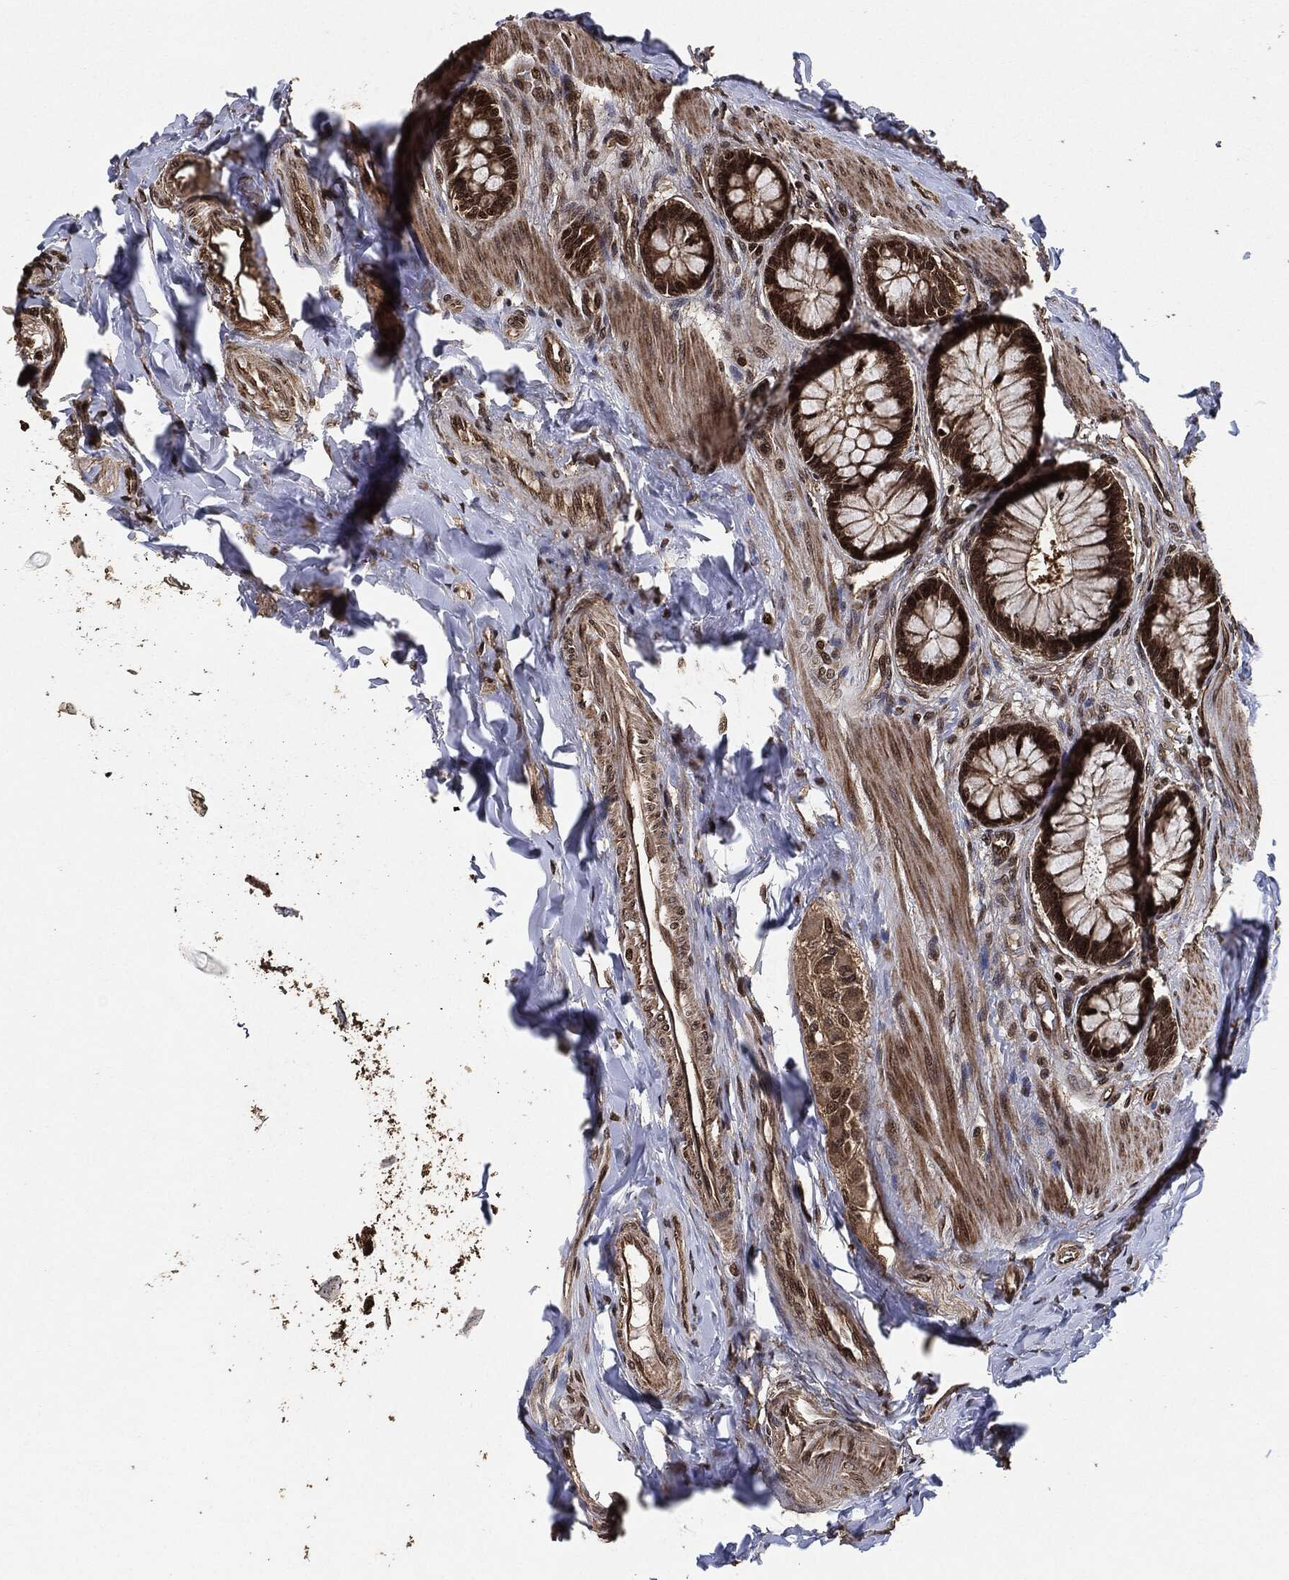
{"staining": {"intensity": "moderate", "quantity": ">75%", "location": "cytoplasmic/membranous"}, "tissue": "colon", "cell_type": "Endothelial cells", "image_type": "normal", "snomed": [{"axis": "morphology", "description": "Normal tissue, NOS"}, {"axis": "topography", "description": "Colon"}], "caption": "DAB (3,3'-diaminobenzidine) immunohistochemical staining of normal human colon demonstrates moderate cytoplasmic/membranous protein staining in about >75% of endothelial cells. (brown staining indicates protein expression, while blue staining denotes nuclei).", "gene": "PDK1", "patient": {"sex": "female", "age": 65}}